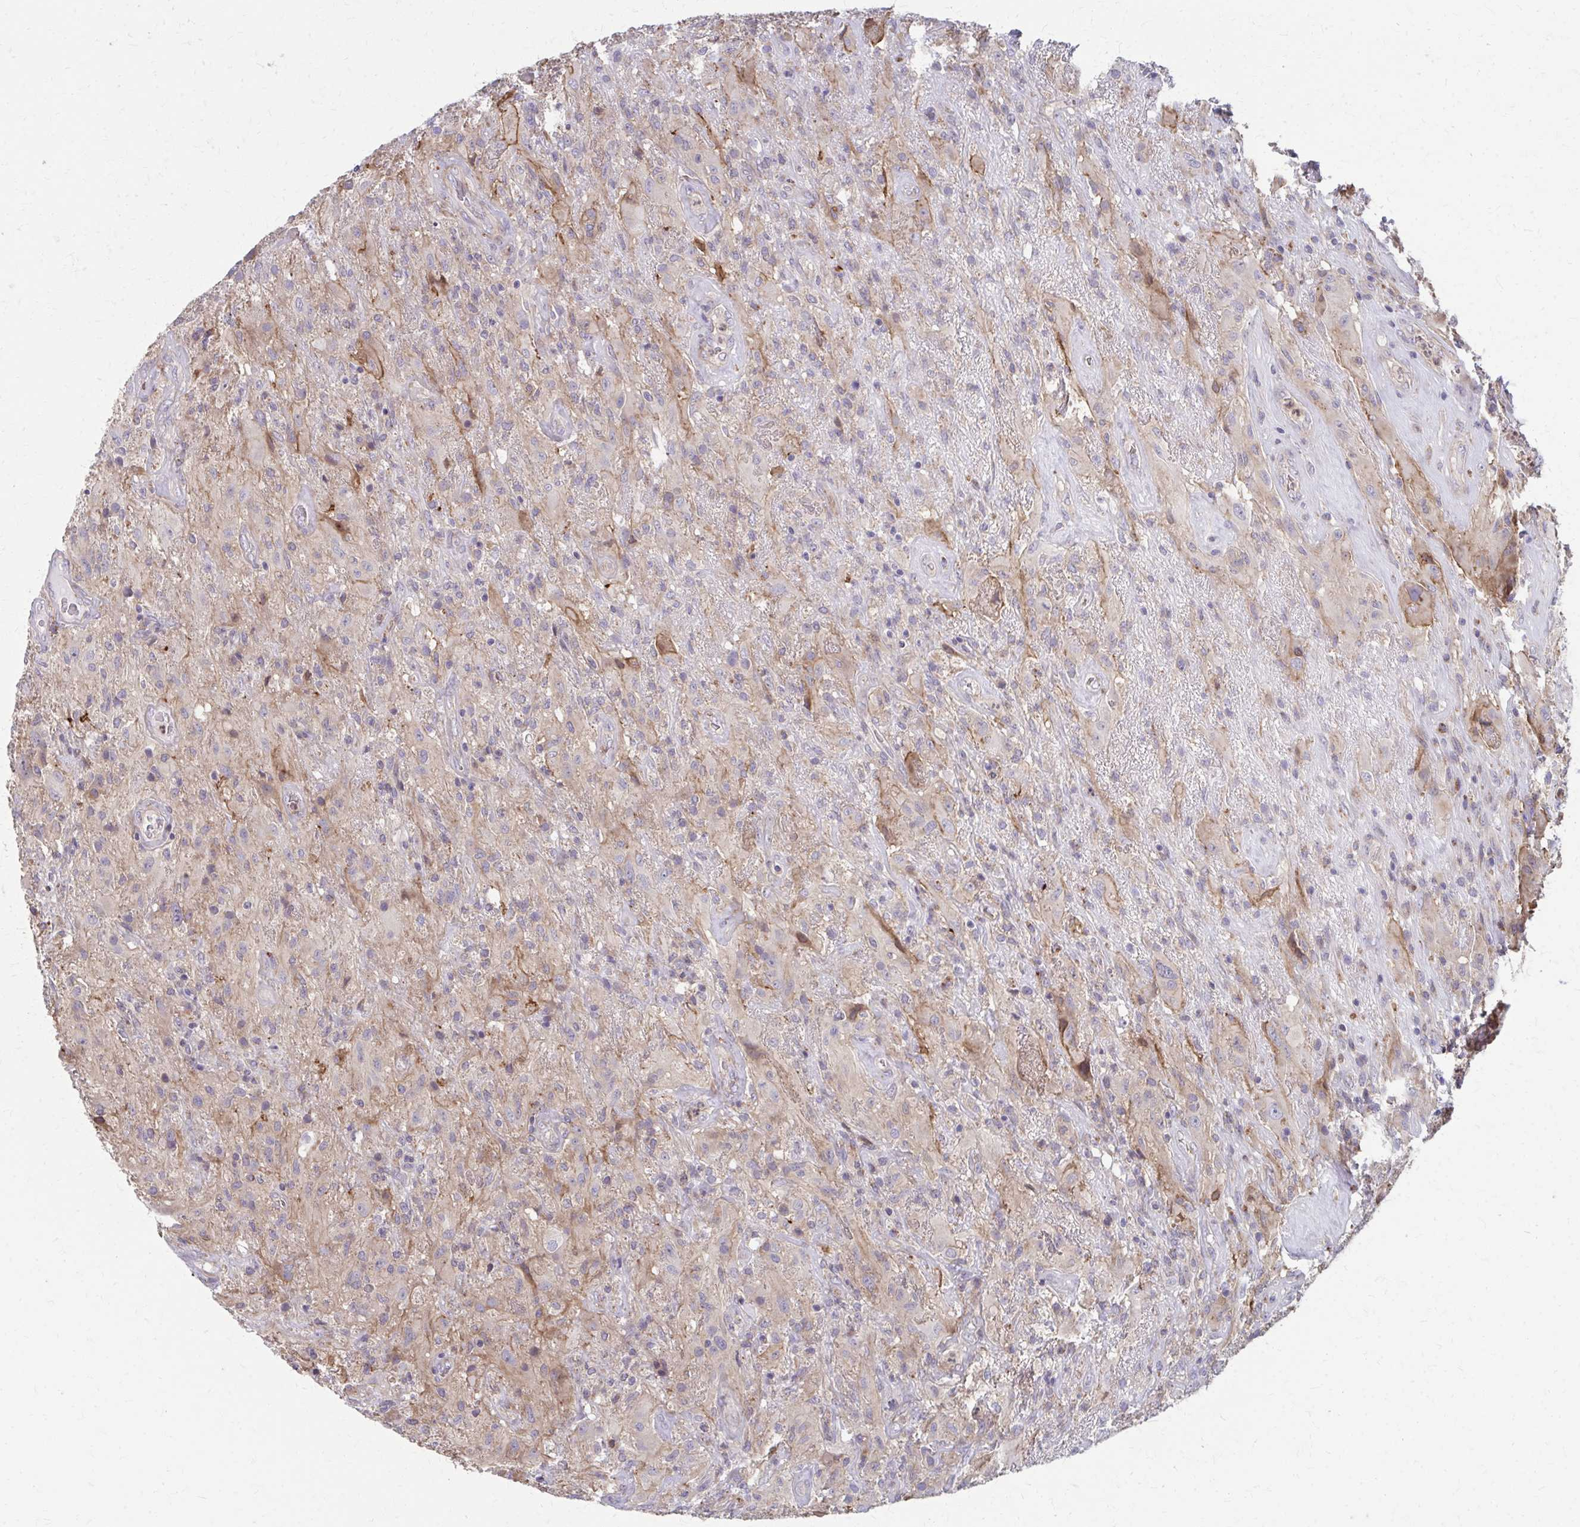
{"staining": {"intensity": "negative", "quantity": "none", "location": "none"}, "tissue": "glioma", "cell_type": "Tumor cells", "image_type": "cancer", "snomed": [{"axis": "morphology", "description": "Glioma, malignant, High grade"}, {"axis": "topography", "description": "Brain"}], "caption": "DAB (3,3'-diaminobenzidine) immunohistochemical staining of malignant glioma (high-grade) reveals no significant expression in tumor cells.", "gene": "MMP14", "patient": {"sex": "male", "age": 46}}